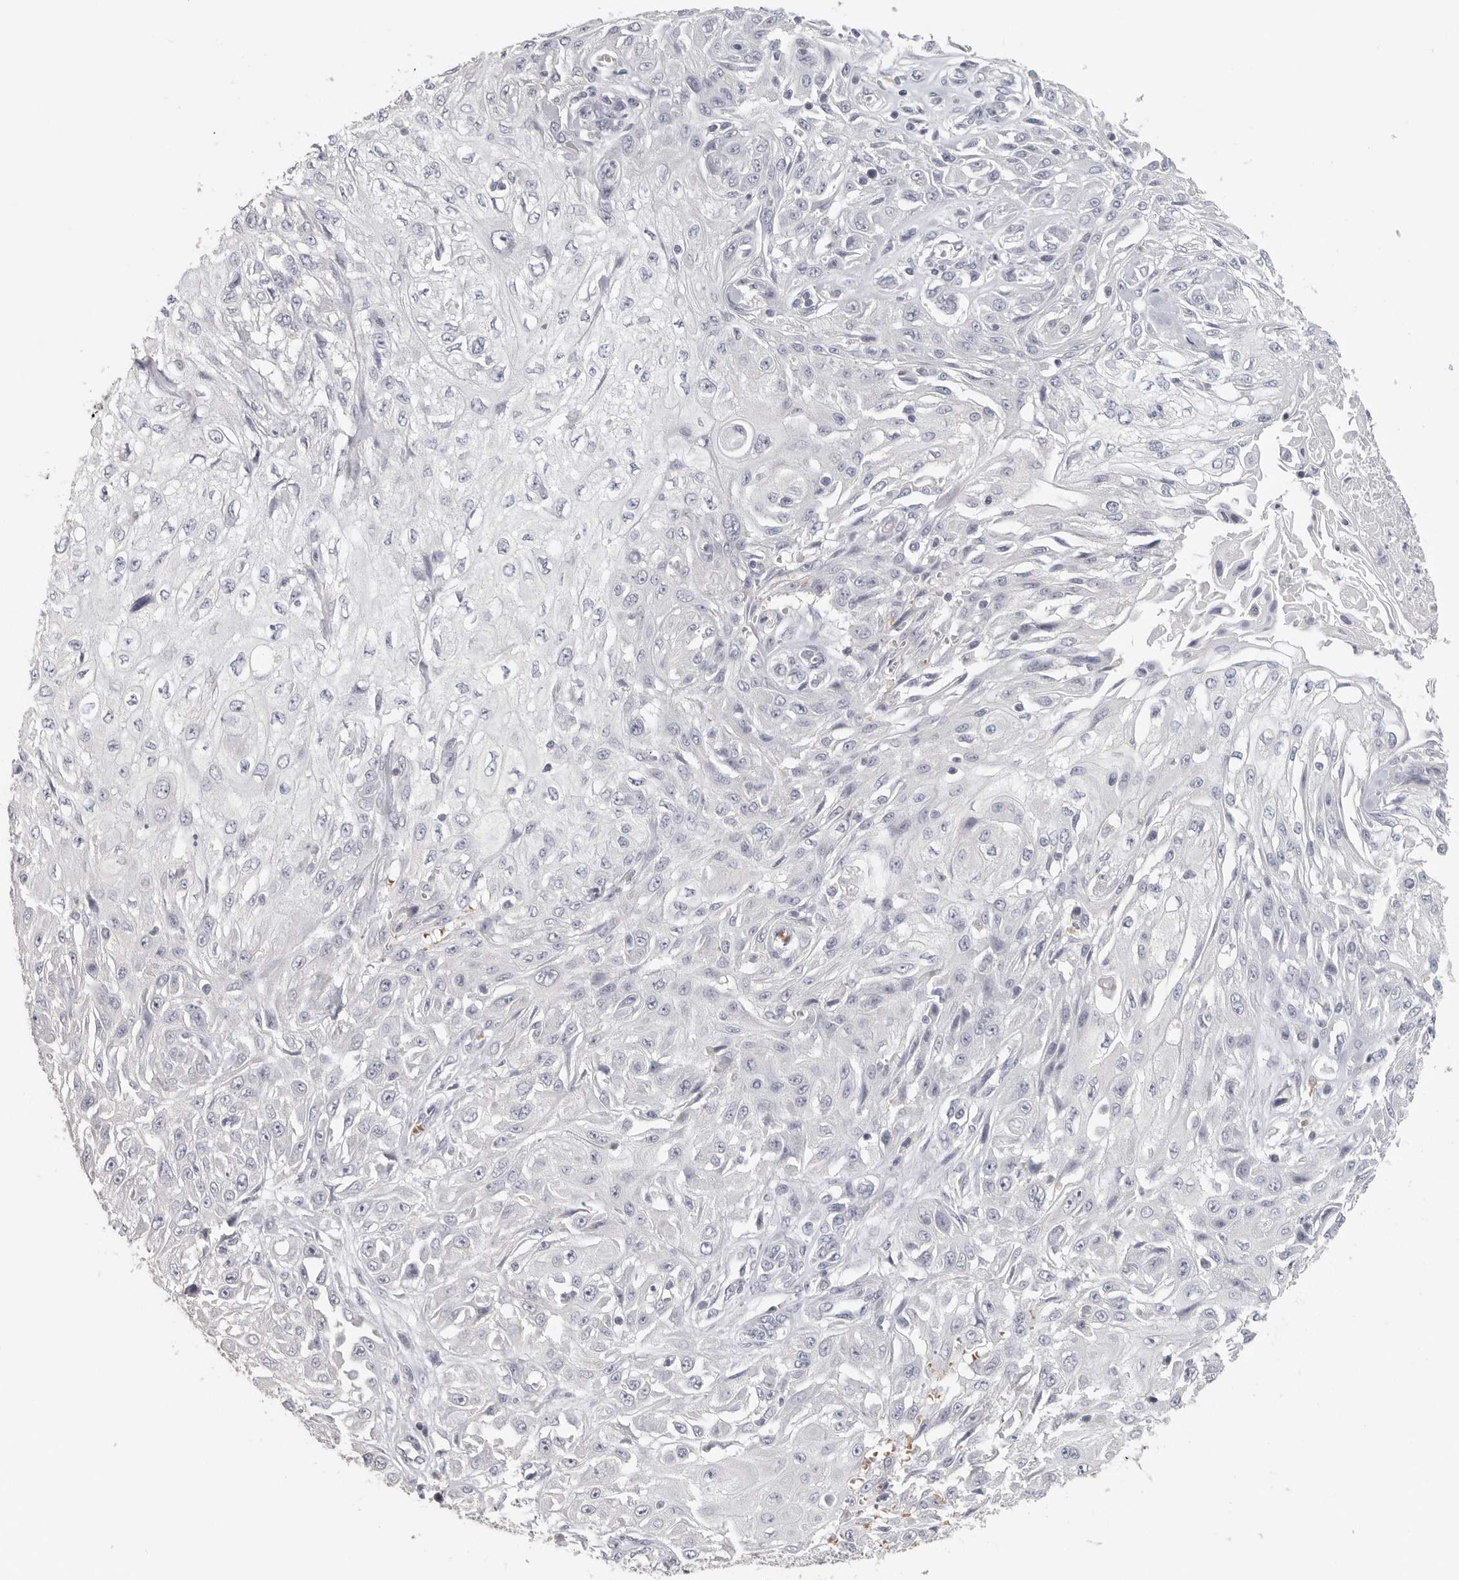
{"staining": {"intensity": "negative", "quantity": "none", "location": "none"}, "tissue": "skin cancer", "cell_type": "Tumor cells", "image_type": "cancer", "snomed": [{"axis": "morphology", "description": "Squamous cell carcinoma, NOS"}, {"axis": "morphology", "description": "Squamous cell carcinoma, metastatic, NOS"}, {"axis": "topography", "description": "Skin"}, {"axis": "topography", "description": "Lymph node"}], "caption": "Photomicrograph shows no significant protein positivity in tumor cells of skin metastatic squamous cell carcinoma. Nuclei are stained in blue.", "gene": "DNAJC11", "patient": {"sex": "male", "age": 75}}